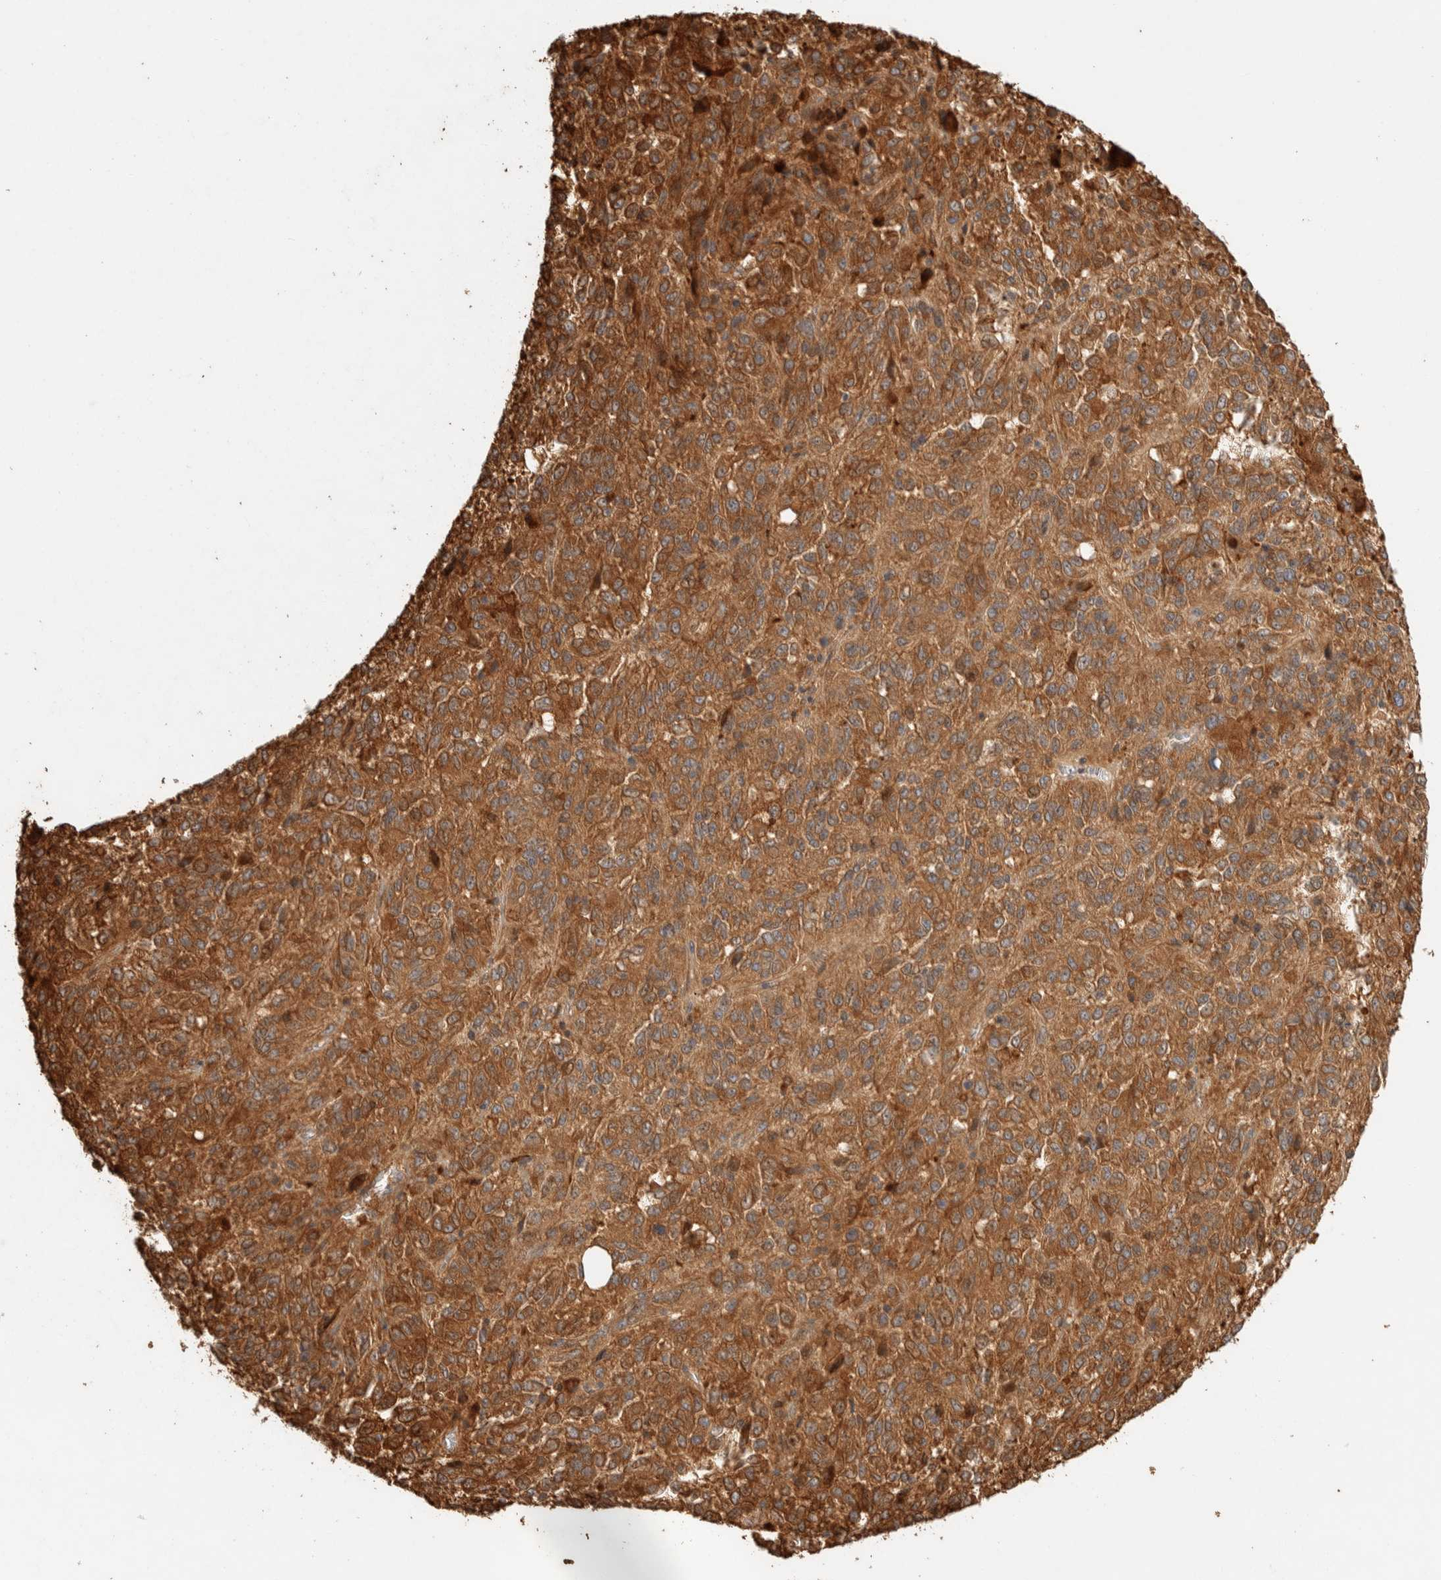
{"staining": {"intensity": "moderate", "quantity": ">75%", "location": "cytoplasmic/membranous"}, "tissue": "melanoma", "cell_type": "Tumor cells", "image_type": "cancer", "snomed": [{"axis": "morphology", "description": "Malignant melanoma, Metastatic site"}, {"axis": "topography", "description": "Lung"}], "caption": "Malignant melanoma (metastatic site) stained with a brown dye exhibits moderate cytoplasmic/membranous positive staining in approximately >75% of tumor cells.", "gene": "EXOC7", "patient": {"sex": "male", "age": 64}}